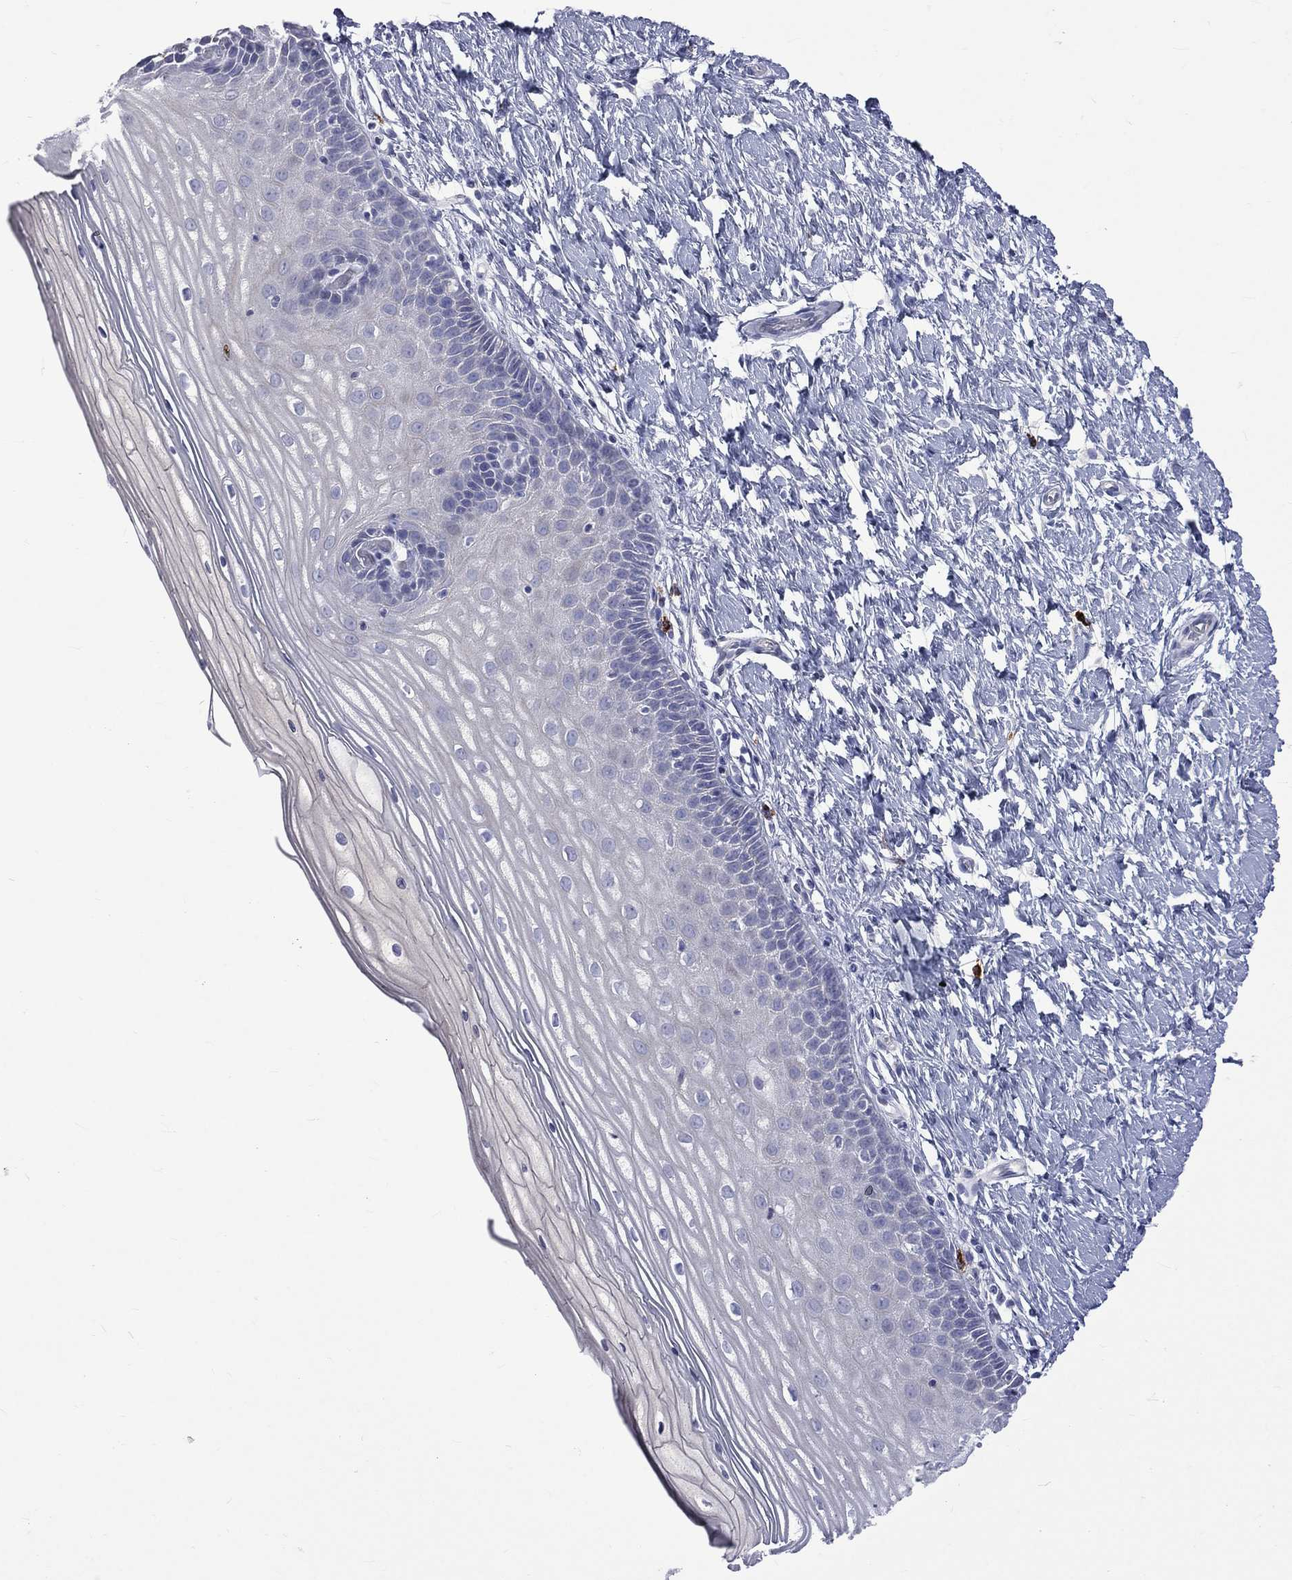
{"staining": {"intensity": "negative", "quantity": "none", "location": "none"}, "tissue": "cervix", "cell_type": "Glandular cells", "image_type": "normal", "snomed": [{"axis": "morphology", "description": "Normal tissue, NOS"}, {"axis": "topography", "description": "Cervix"}], "caption": "The histopathology image shows no staining of glandular cells in unremarkable cervix.", "gene": "ELANE", "patient": {"sex": "female", "age": 37}}